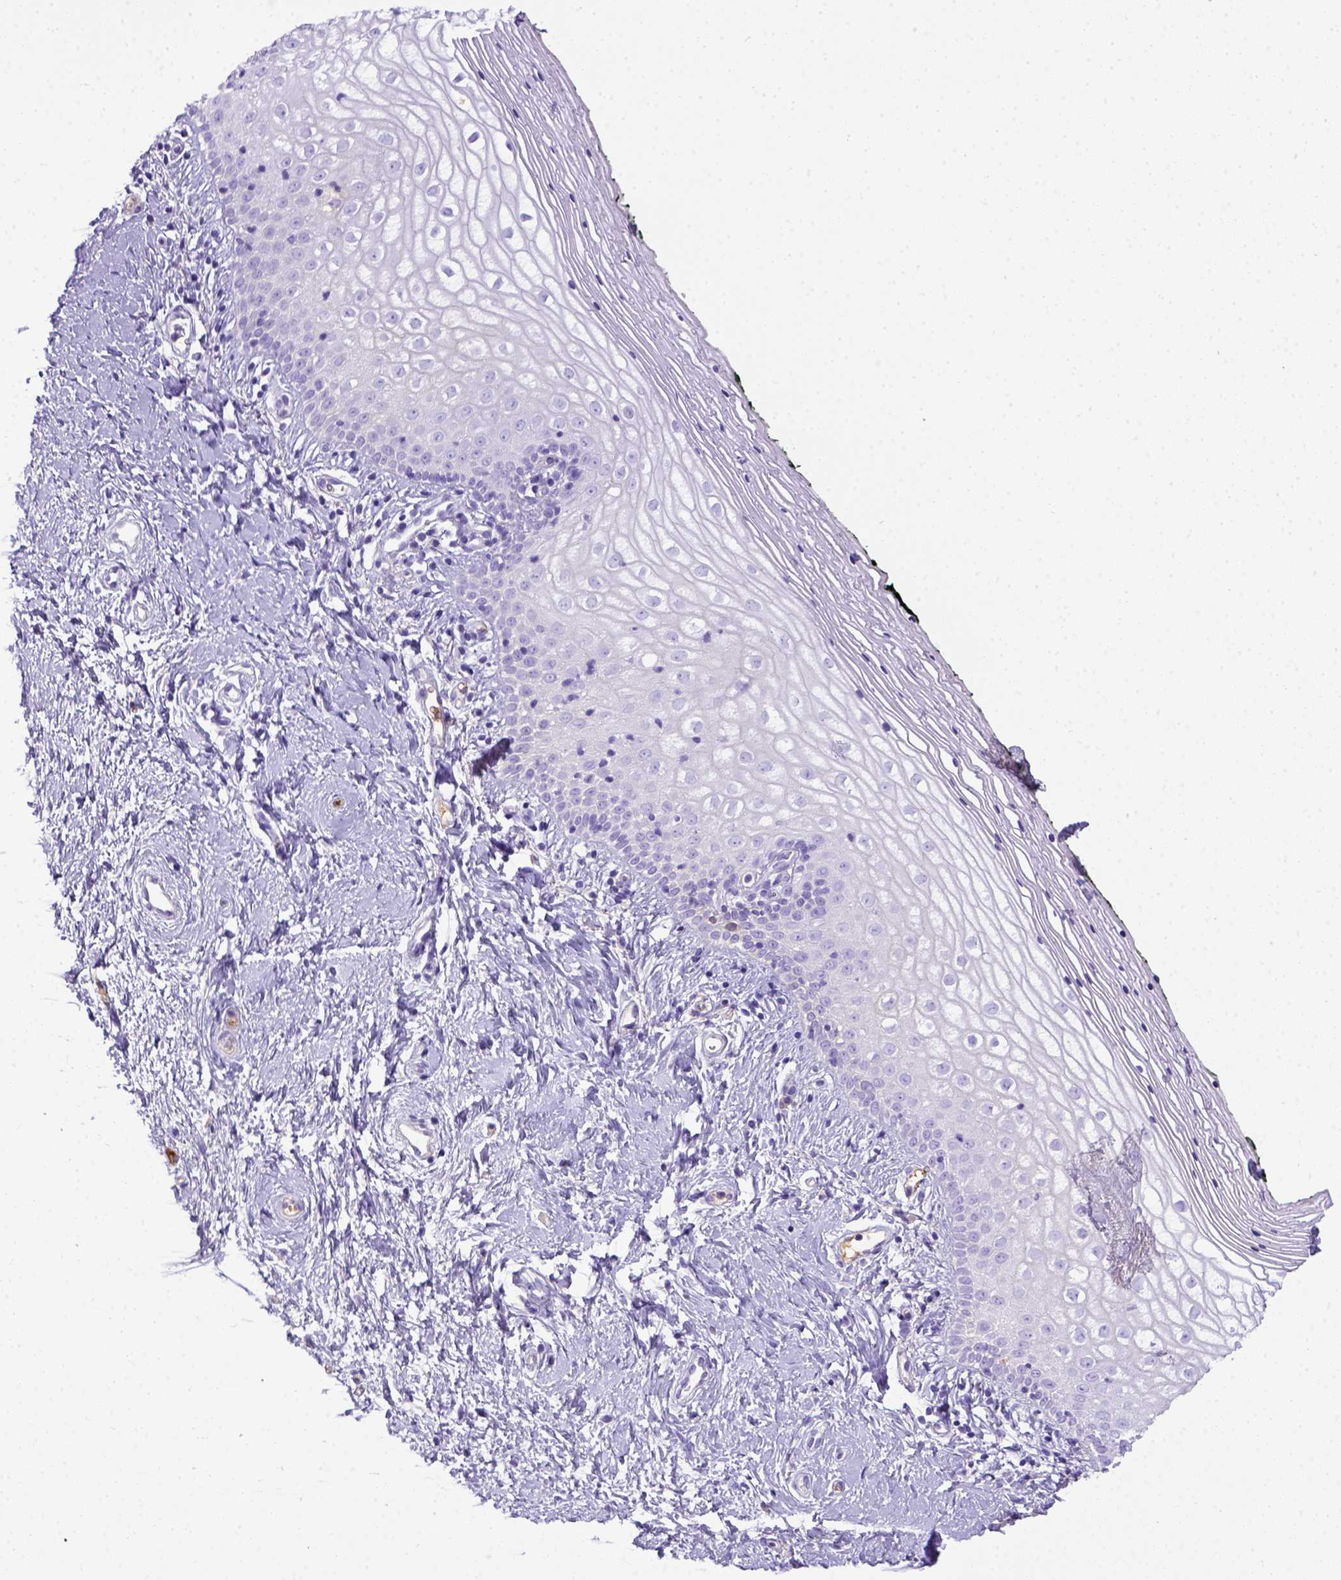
{"staining": {"intensity": "negative", "quantity": "none", "location": "none"}, "tissue": "vagina", "cell_type": "Squamous epithelial cells", "image_type": "normal", "snomed": [{"axis": "morphology", "description": "Normal tissue, NOS"}, {"axis": "topography", "description": "Vagina"}], "caption": "This micrograph is of unremarkable vagina stained with immunohistochemistry to label a protein in brown with the nuclei are counter-stained blue. There is no staining in squamous epithelial cells.", "gene": "ITIH4", "patient": {"sex": "female", "age": 47}}